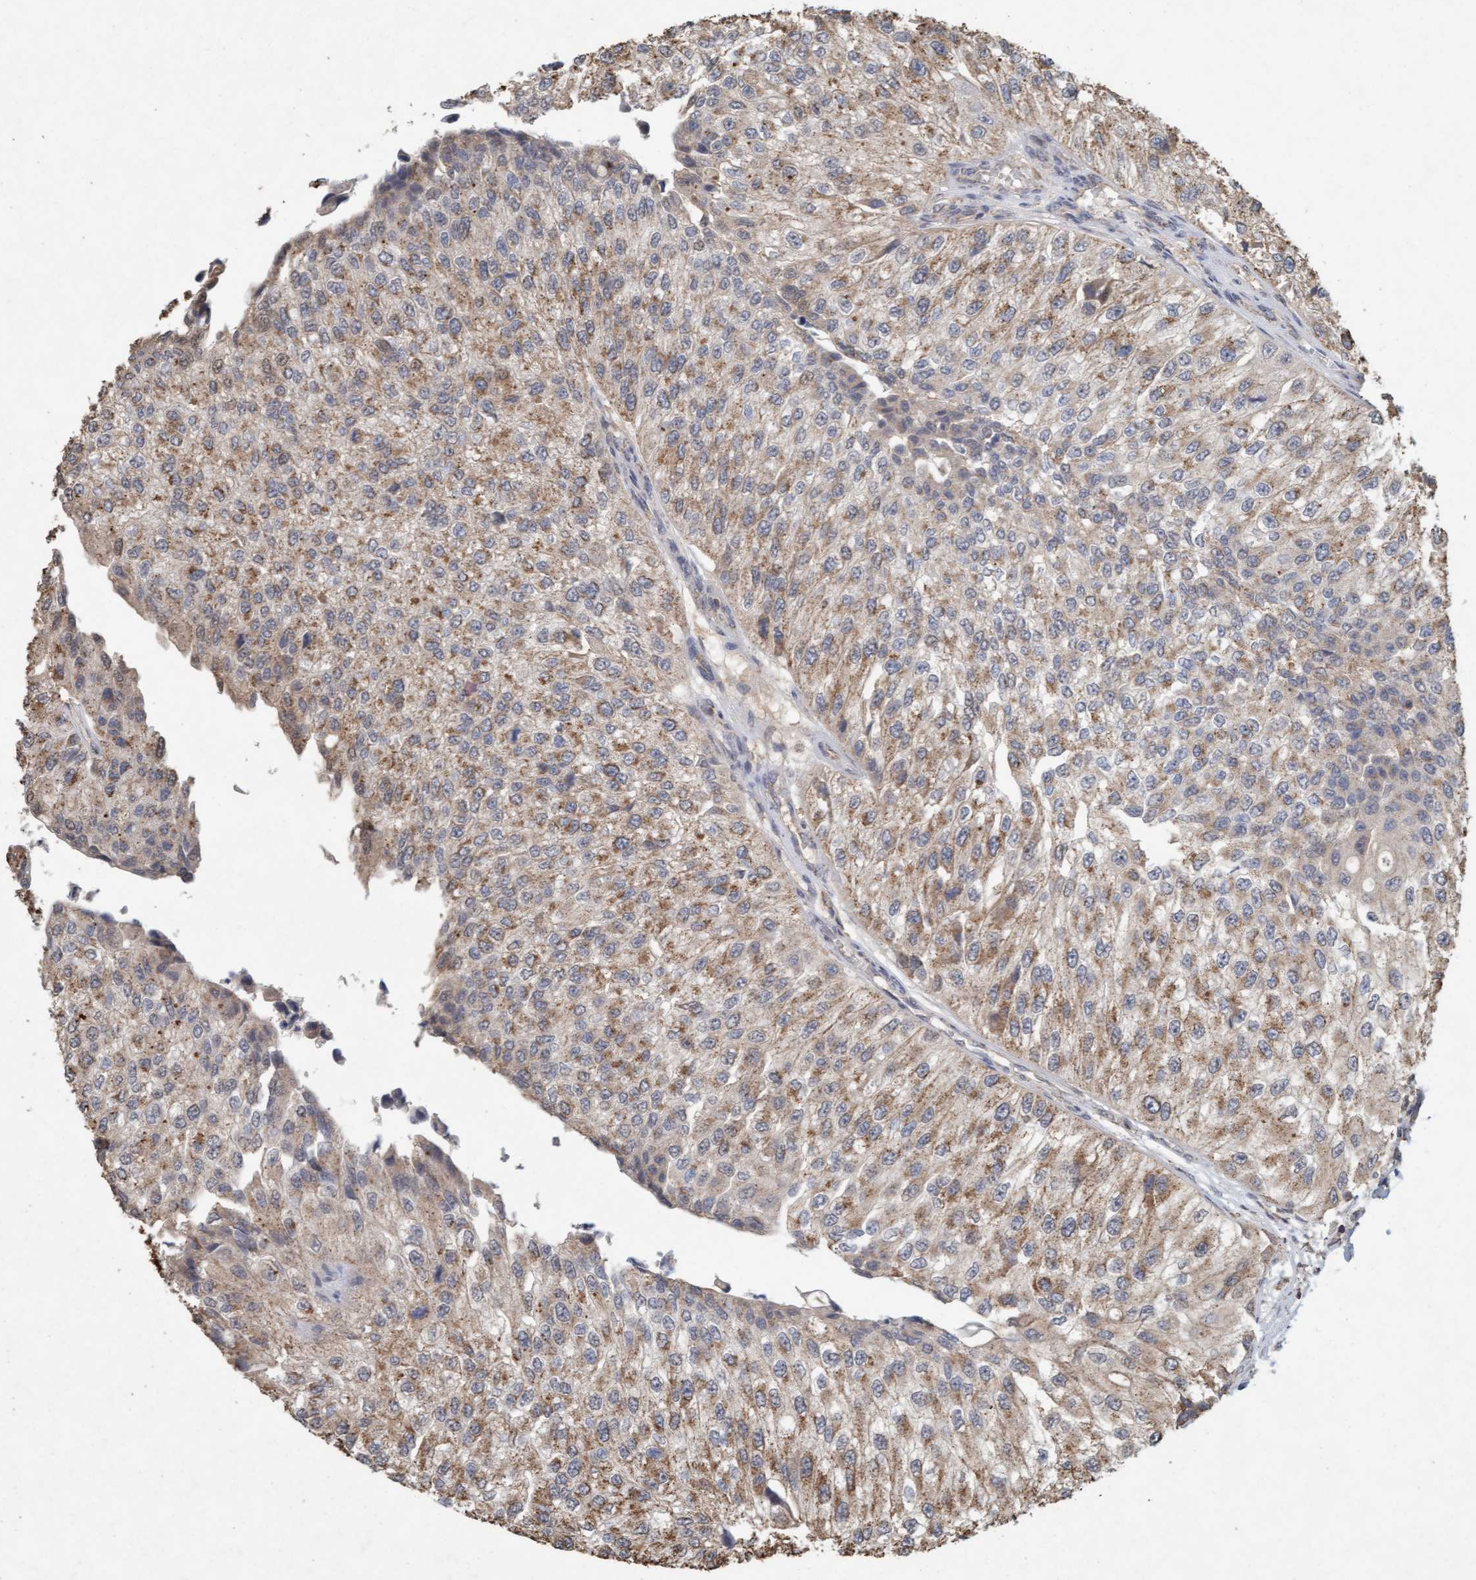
{"staining": {"intensity": "weak", "quantity": ">75%", "location": "cytoplasmic/membranous"}, "tissue": "urothelial cancer", "cell_type": "Tumor cells", "image_type": "cancer", "snomed": [{"axis": "morphology", "description": "Urothelial carcinoma, High grade"}, {"axis": "topography", "description": "Kidney"}, {"axis": "topography", "description": "Urinary bladder"}], "caption": "The image exhibits a brown stain indicating the presence of a protein in the cytoplasmic/membranous of tumor cells in urothelial carcinoma (high-grade).", "gene": "VSIG8", "patient": {"sex": "male", "age": 77}}